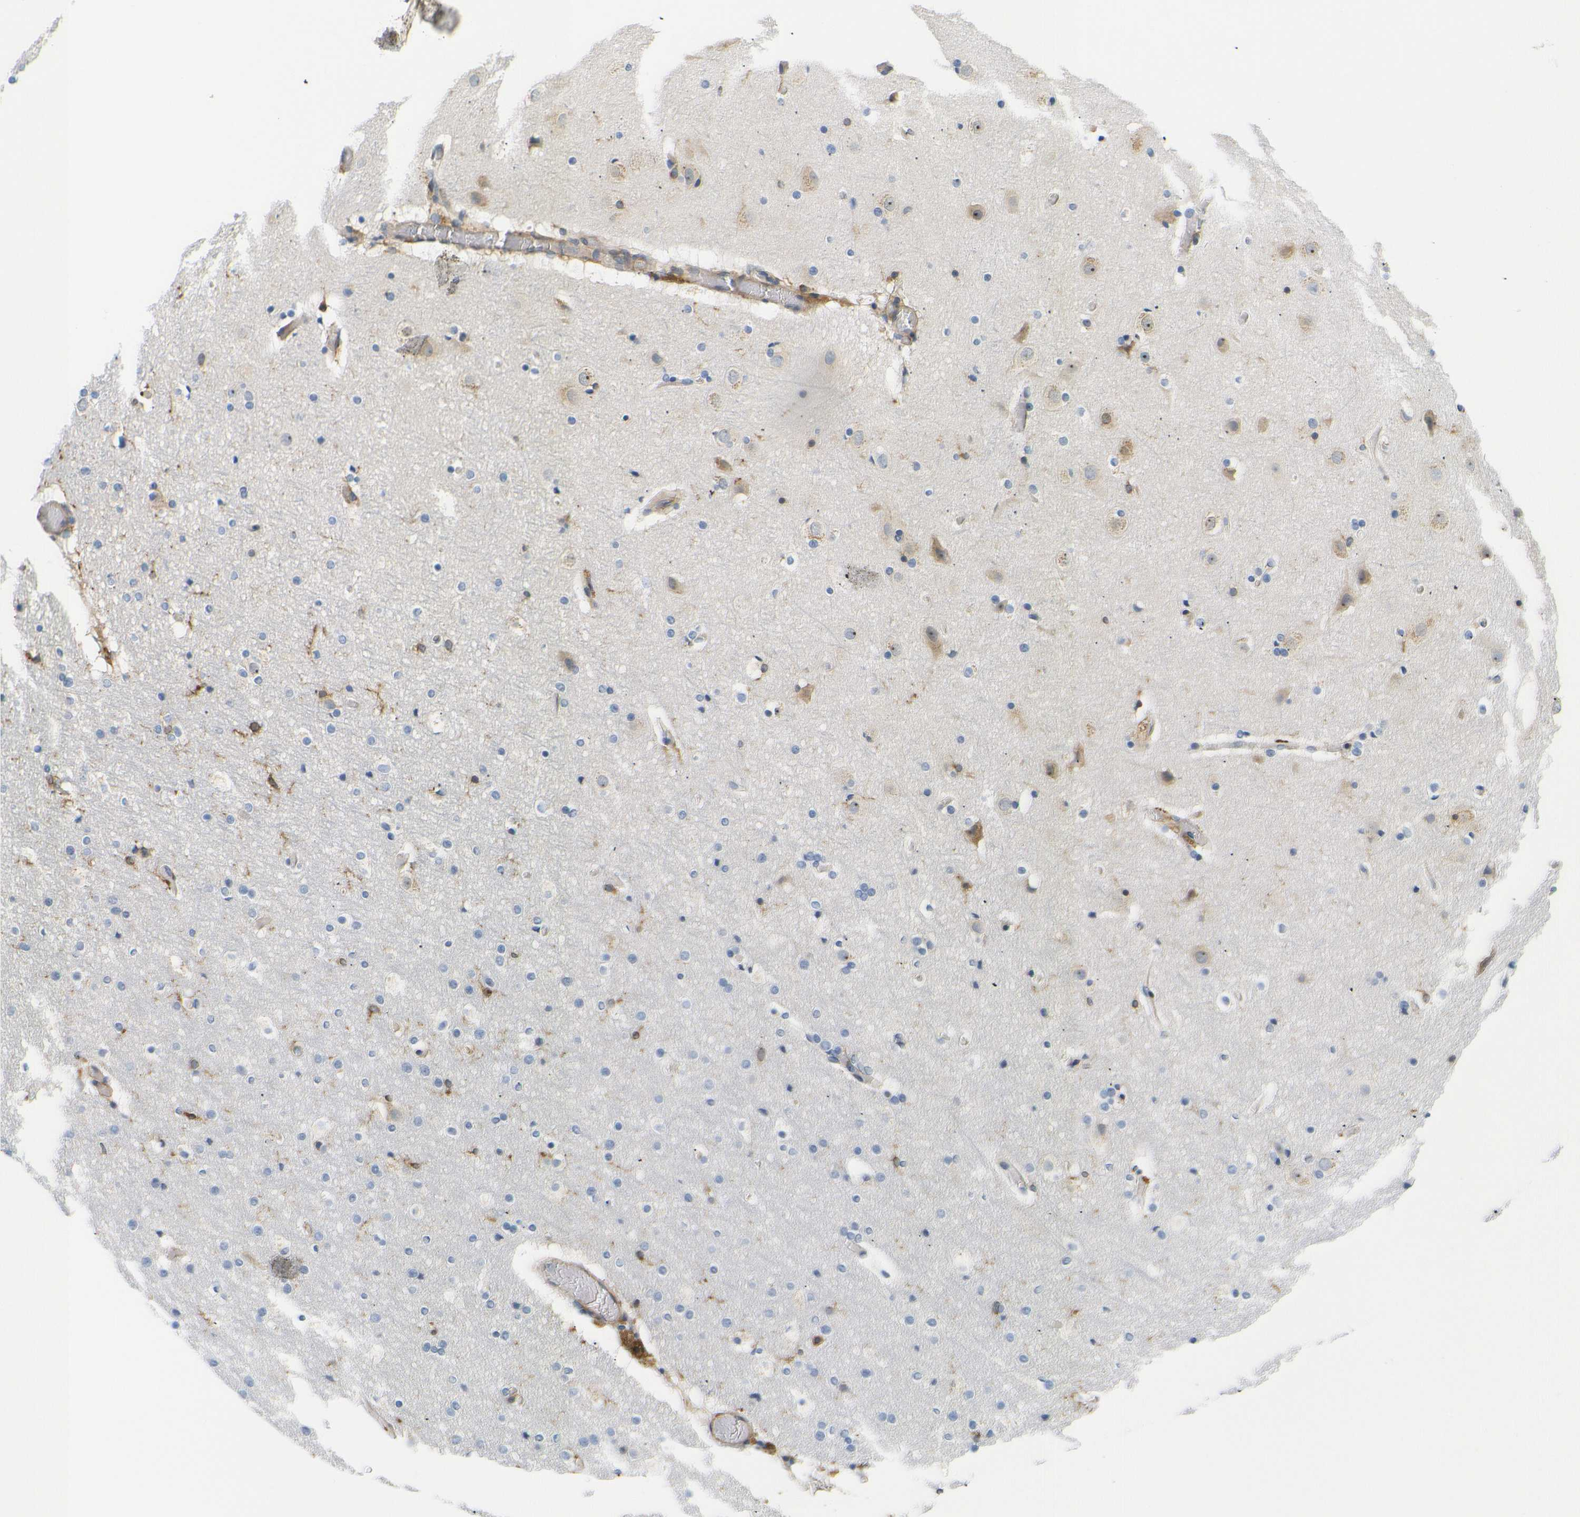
{"staining": {"intensity": "weak", "quantity": ">75%", "location": "cytoplasmic/membranous"}, "tissue": "cerebral cortex", "cell_type": "Endothelial cells", "image_type": "normal", "snomed": [{"axis": "morphology", "description": "Normal tissue, NOS"}, {"axis": "topography", "description": "Cerebral cortex"}], "caption": "DAB immunohistochemical staining of unremarkable cerebral cortex displays weak cytoplasmic/membranous protein expression in about >75% of endothelial cells. Using DAB (brown) and hematoxylin (blue) stains, captured at high magnification using brightfield microscopy.", "gene": "HLA", "patient": {"sex": "male", "age": 57}}